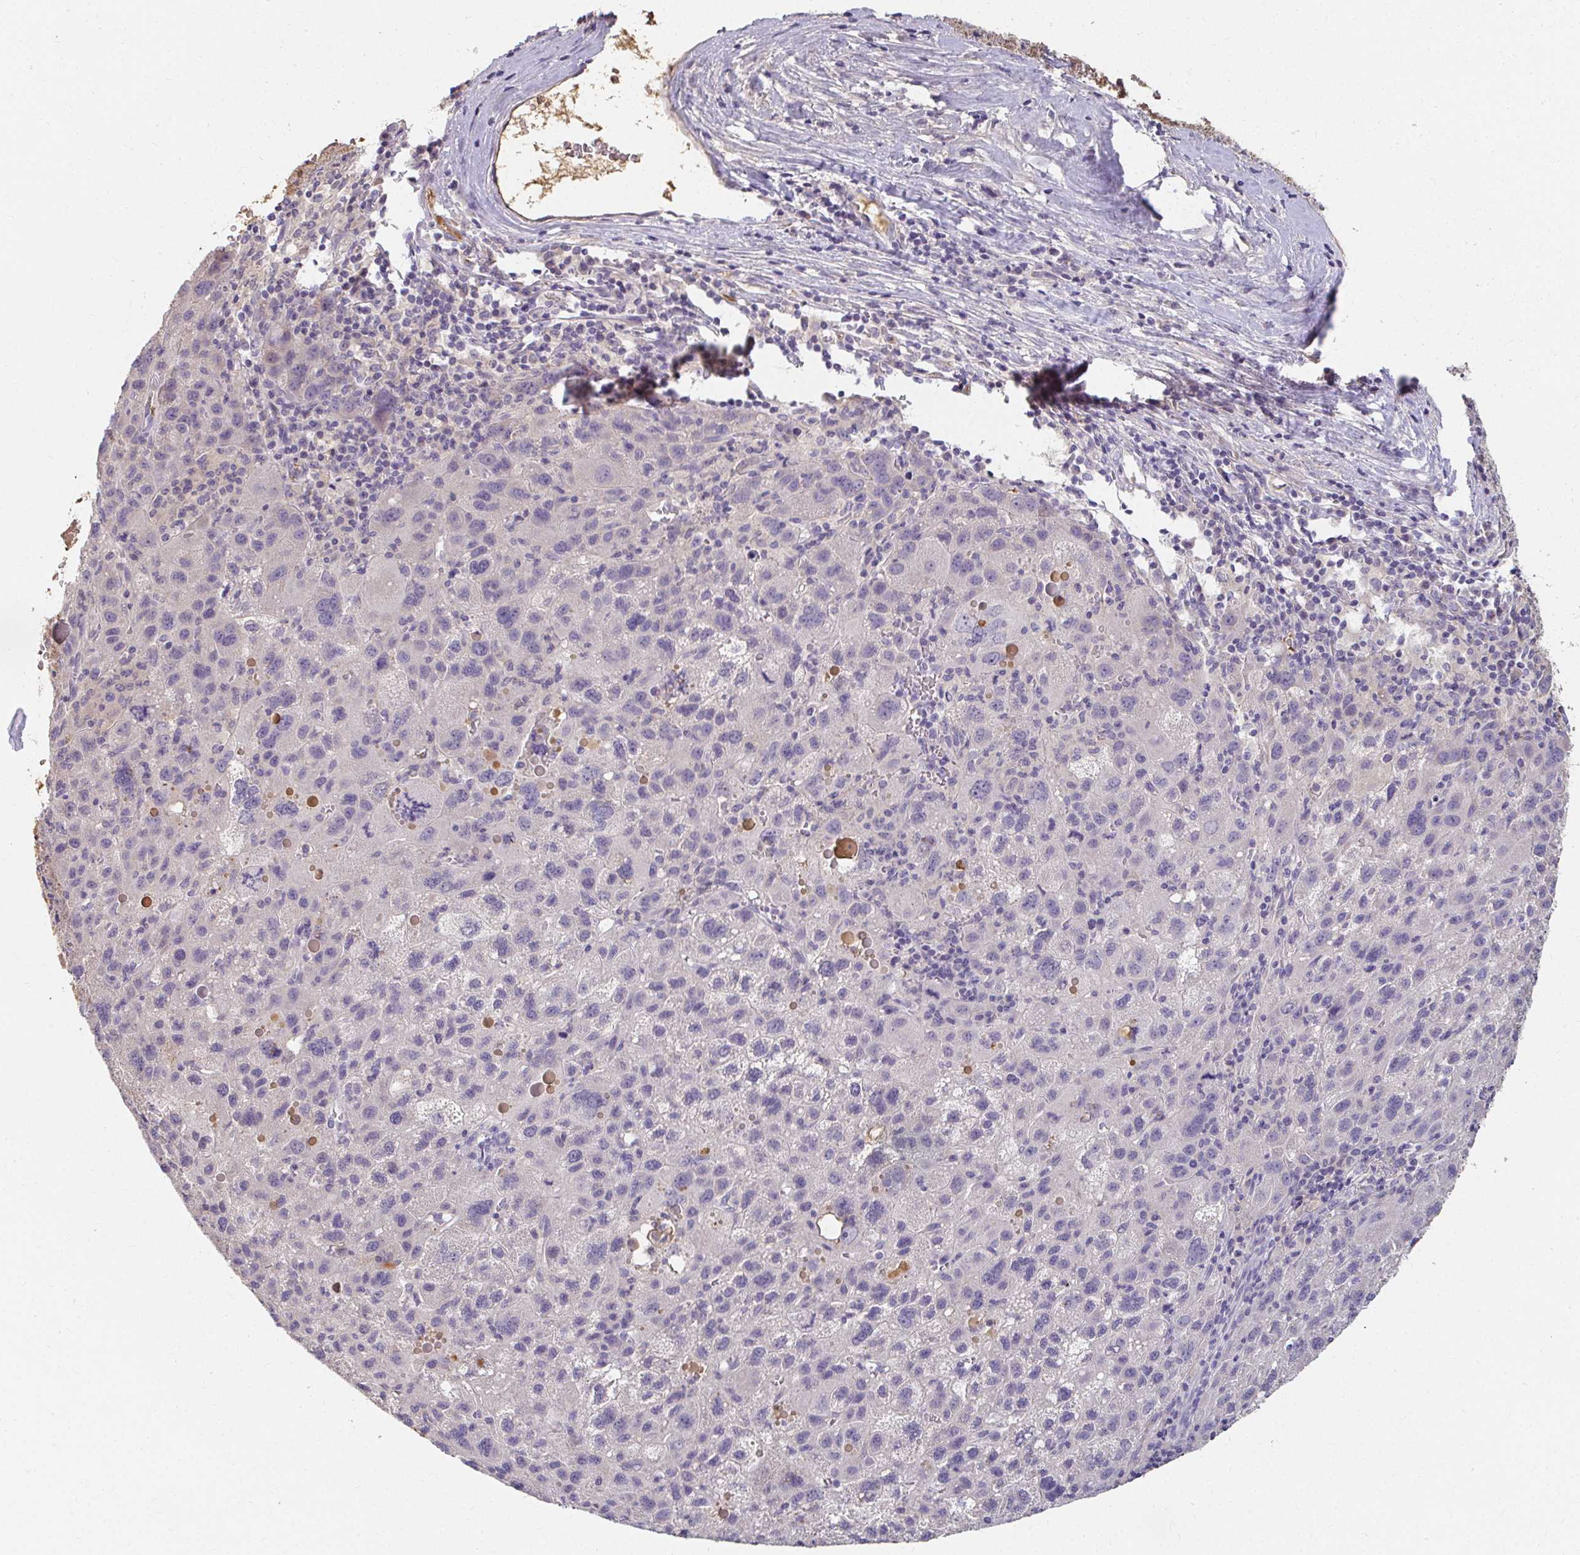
{"staining": {"intensity": "negative", "quantity": "none", "location": "none"}, "tissue": "liver cancer", "cell_type": "Tumor cells", "image_type": "cancer", "snomed": [{"axis": "morphology", "description": "Carcinoma, Hepatocellular, NOS"}, {"axis": "topography", "description": "Liver"}], "caption": "Immunohistochemistry (IHC) histopathology image of liver cancer stained for a protein (brown), which shows no expression in tumor cells.", "gene": "LOXL4", "patient": {"sex": "female", "age": 77}}